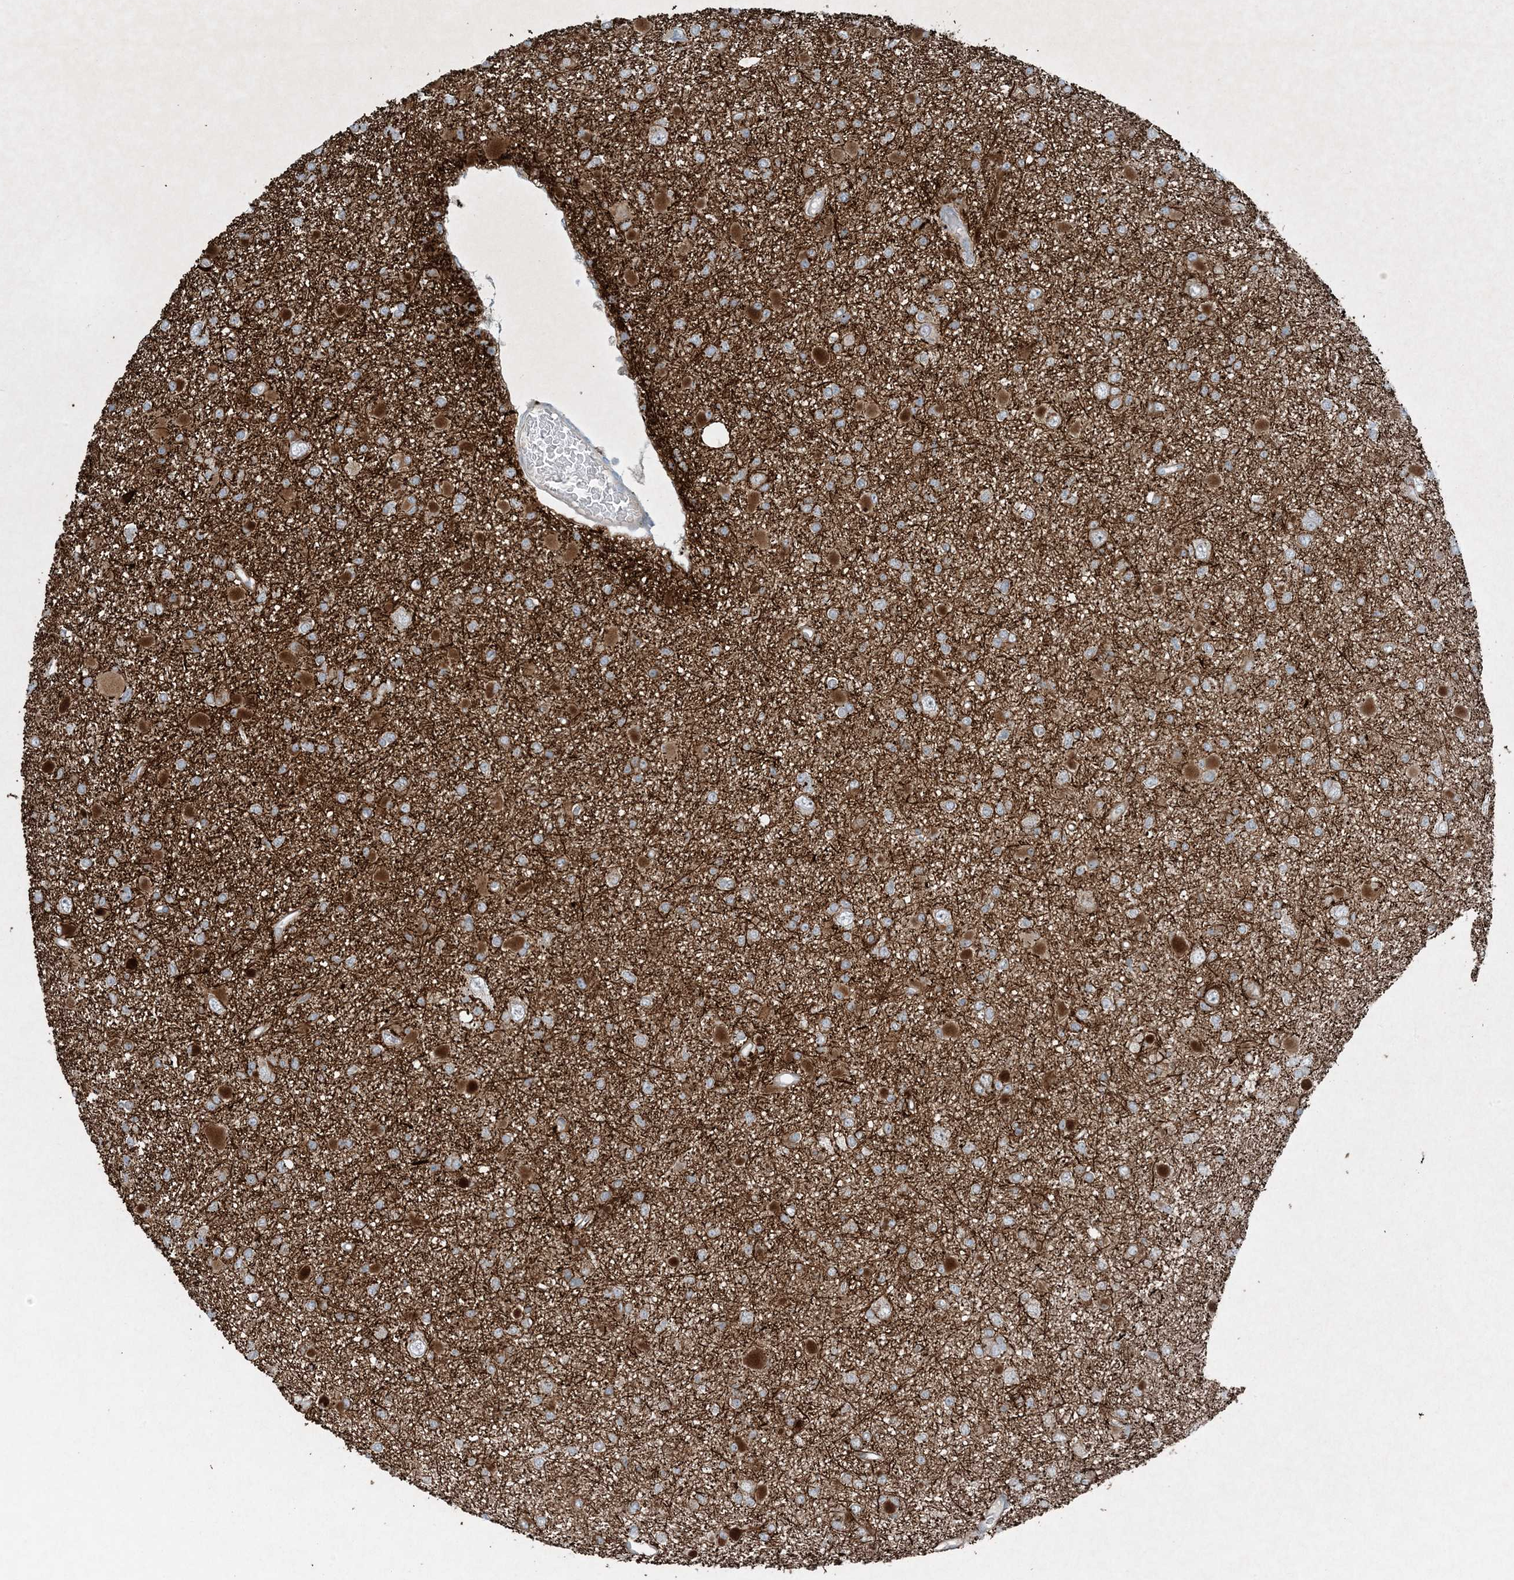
{"staining": {"intensity": "moderate", "quantity": "25%-75%", "location": "cytoplasmic/membranous"}, "tissue": "glioma", "cell_type": "Tumor cells", "image_type": "cancer", "snomed": [{"axis": "morphology", "description": "Glioma, malignant, Low grade"}, {"axis": "topography", "description": "Brain"}], "caption": "Immunohistochemical staining of human malignant low-grade glioma demonstrates medium levels of moderate cytoplasmic/membranous protein staining in about 25%-75% of tumor cells. (Stains: DAB (3,3'-diaminobenzidine) in brown, nuclei in blue, Microscopy: brightfield microscopy at high magnification).", "gene": "MITD1", "patient": {"sex": "female", "age": 22}}